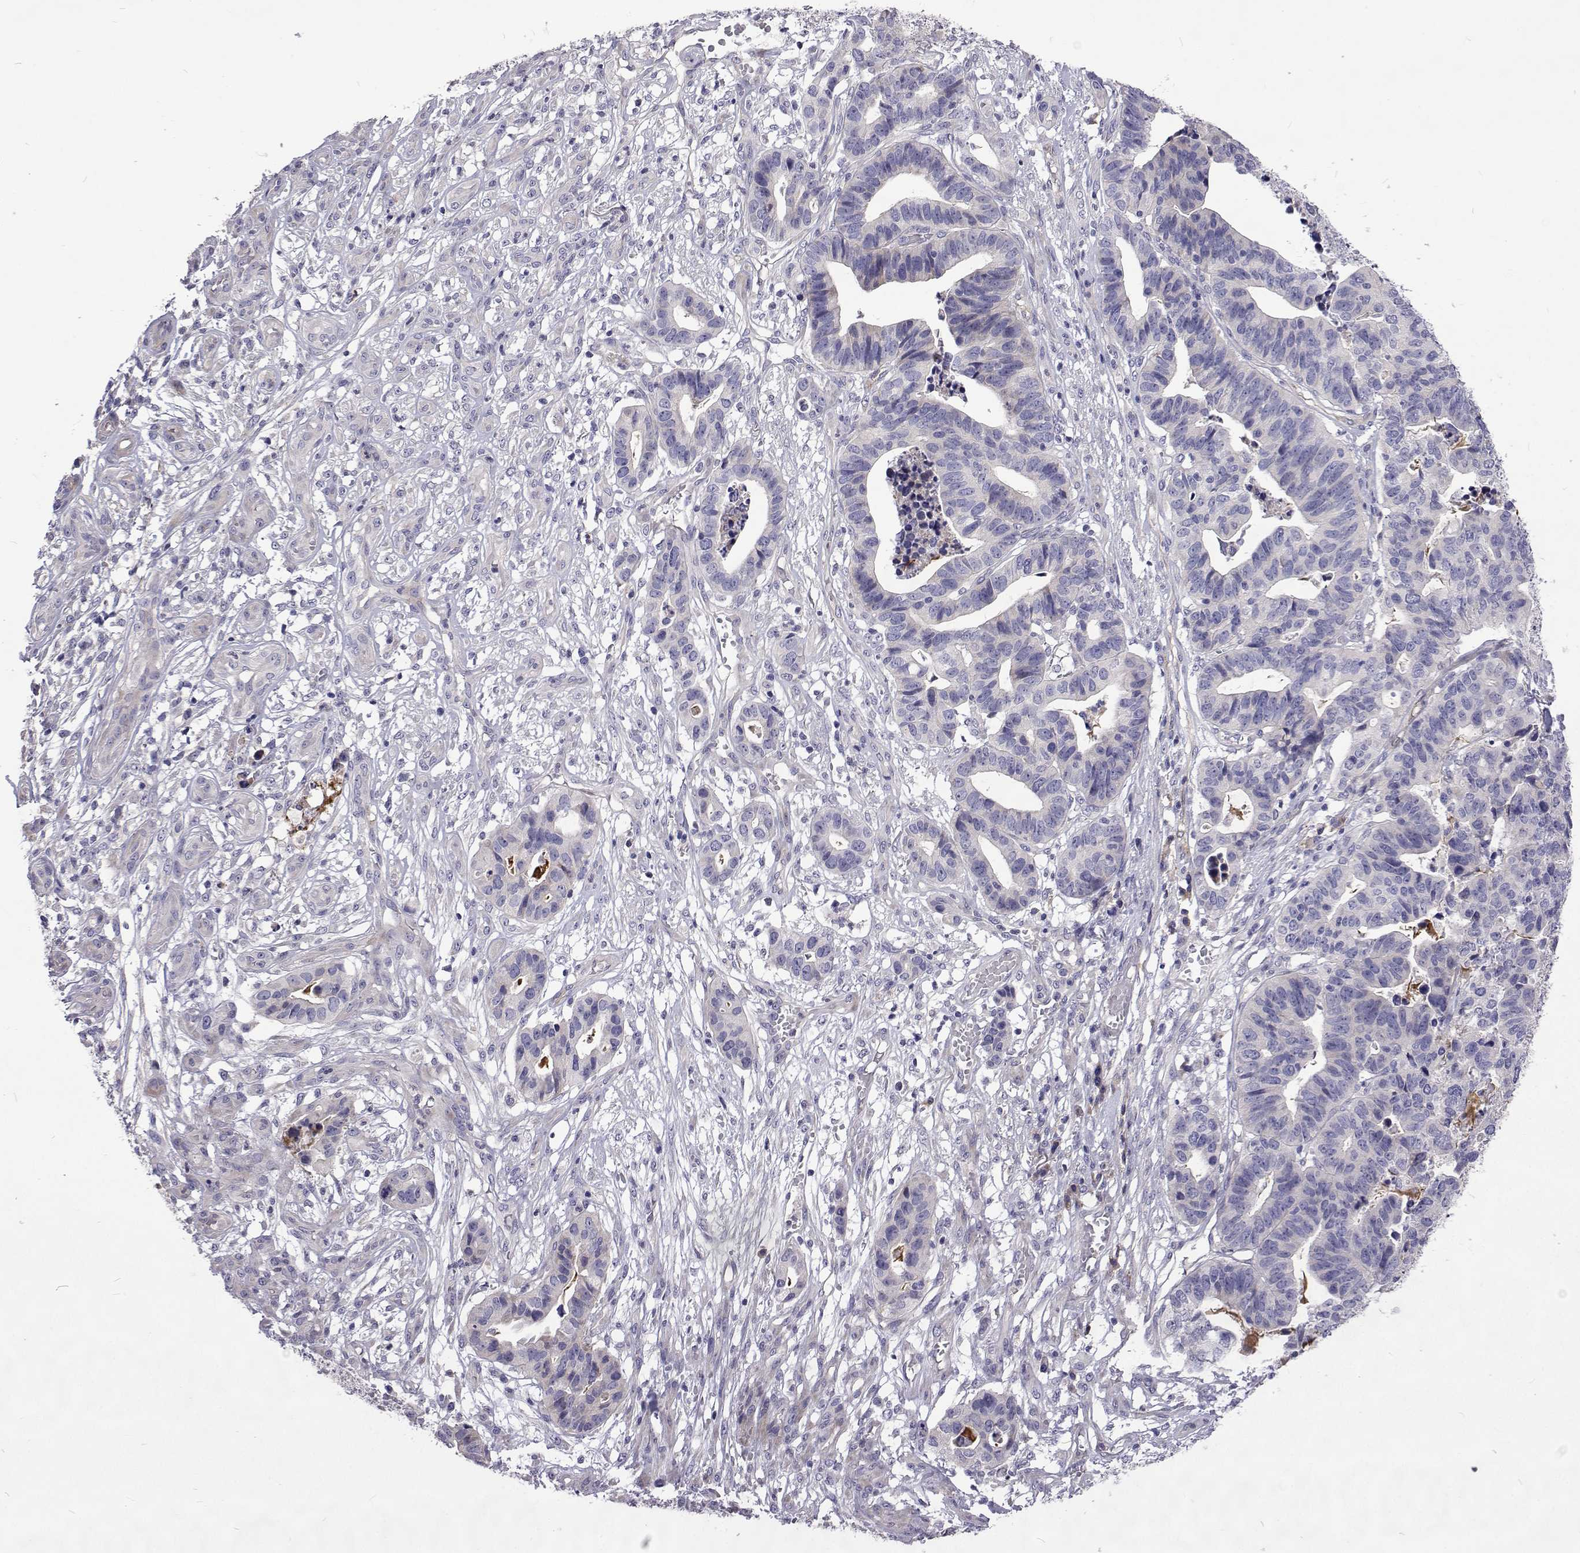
{"staining": {"intensity": "negative", "quantity": "none", "location": "none"}, "tissue": "stomach cancer", "cell_type": "Tumor cells", "image_type": "cancer", "snomed": [{"axis": "morphology", "description": "Adenocarcinoma, NOS"}, {"axis": "topography", "description": "Stomach, upper"}], "caption": "A micrograph of human stomach cancer (adenocarcinoma) is negative for staining in tumor cells.", "gene": "NPR3", "patient": {"sex": "female", "age": 67}}